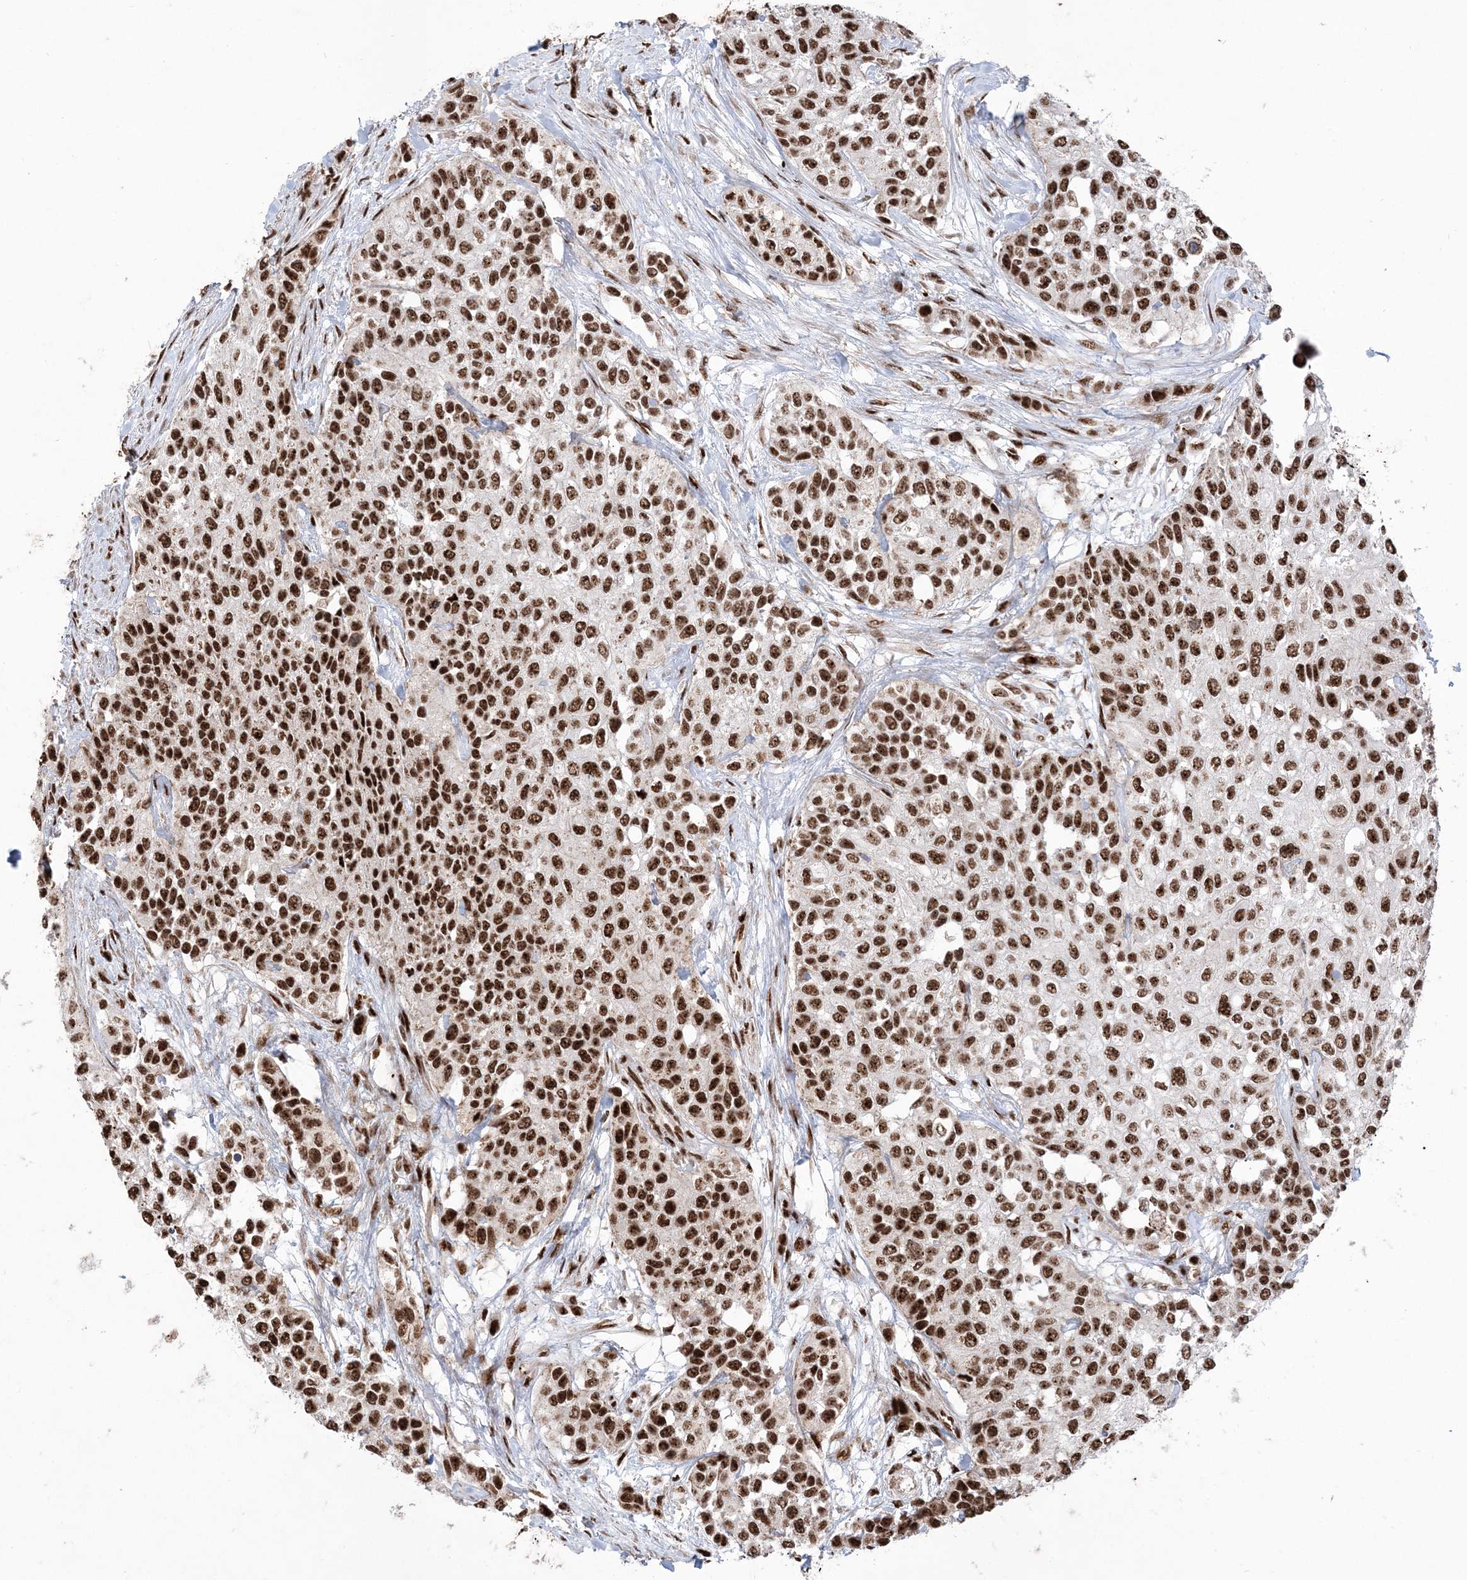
{"staining": {"intensity": "strong", "quantity": ">75%", "location": "nuclear"}, "tissue": "urothelial cancer", "cell_type": "Tumor cells", "image_type": "cancer", "snomed": [{"axis": "morphology", "description": "Normal tissue, NOS"}, {"axis": "morphology", "description": "Urothelial carcinoma, High grade"}, {"axis": "topography", "description": "Vascular tissue"}, {"axis": "topography", "description": "Urinary bladder"}], "caption": "Immunohistochemistry (IHC) of urothelial carcinoma (high-grade) displays high levels of strong nuclear positivity in approximately >75% of tumor cells. The staining was performed using DAB to visualize the protein expression in brown, while the nuclei were stained in blue with hematoxylin (Magnification: 20x).", "gene": "RBM17", "patient": {"sex": "female", "age": 56}}